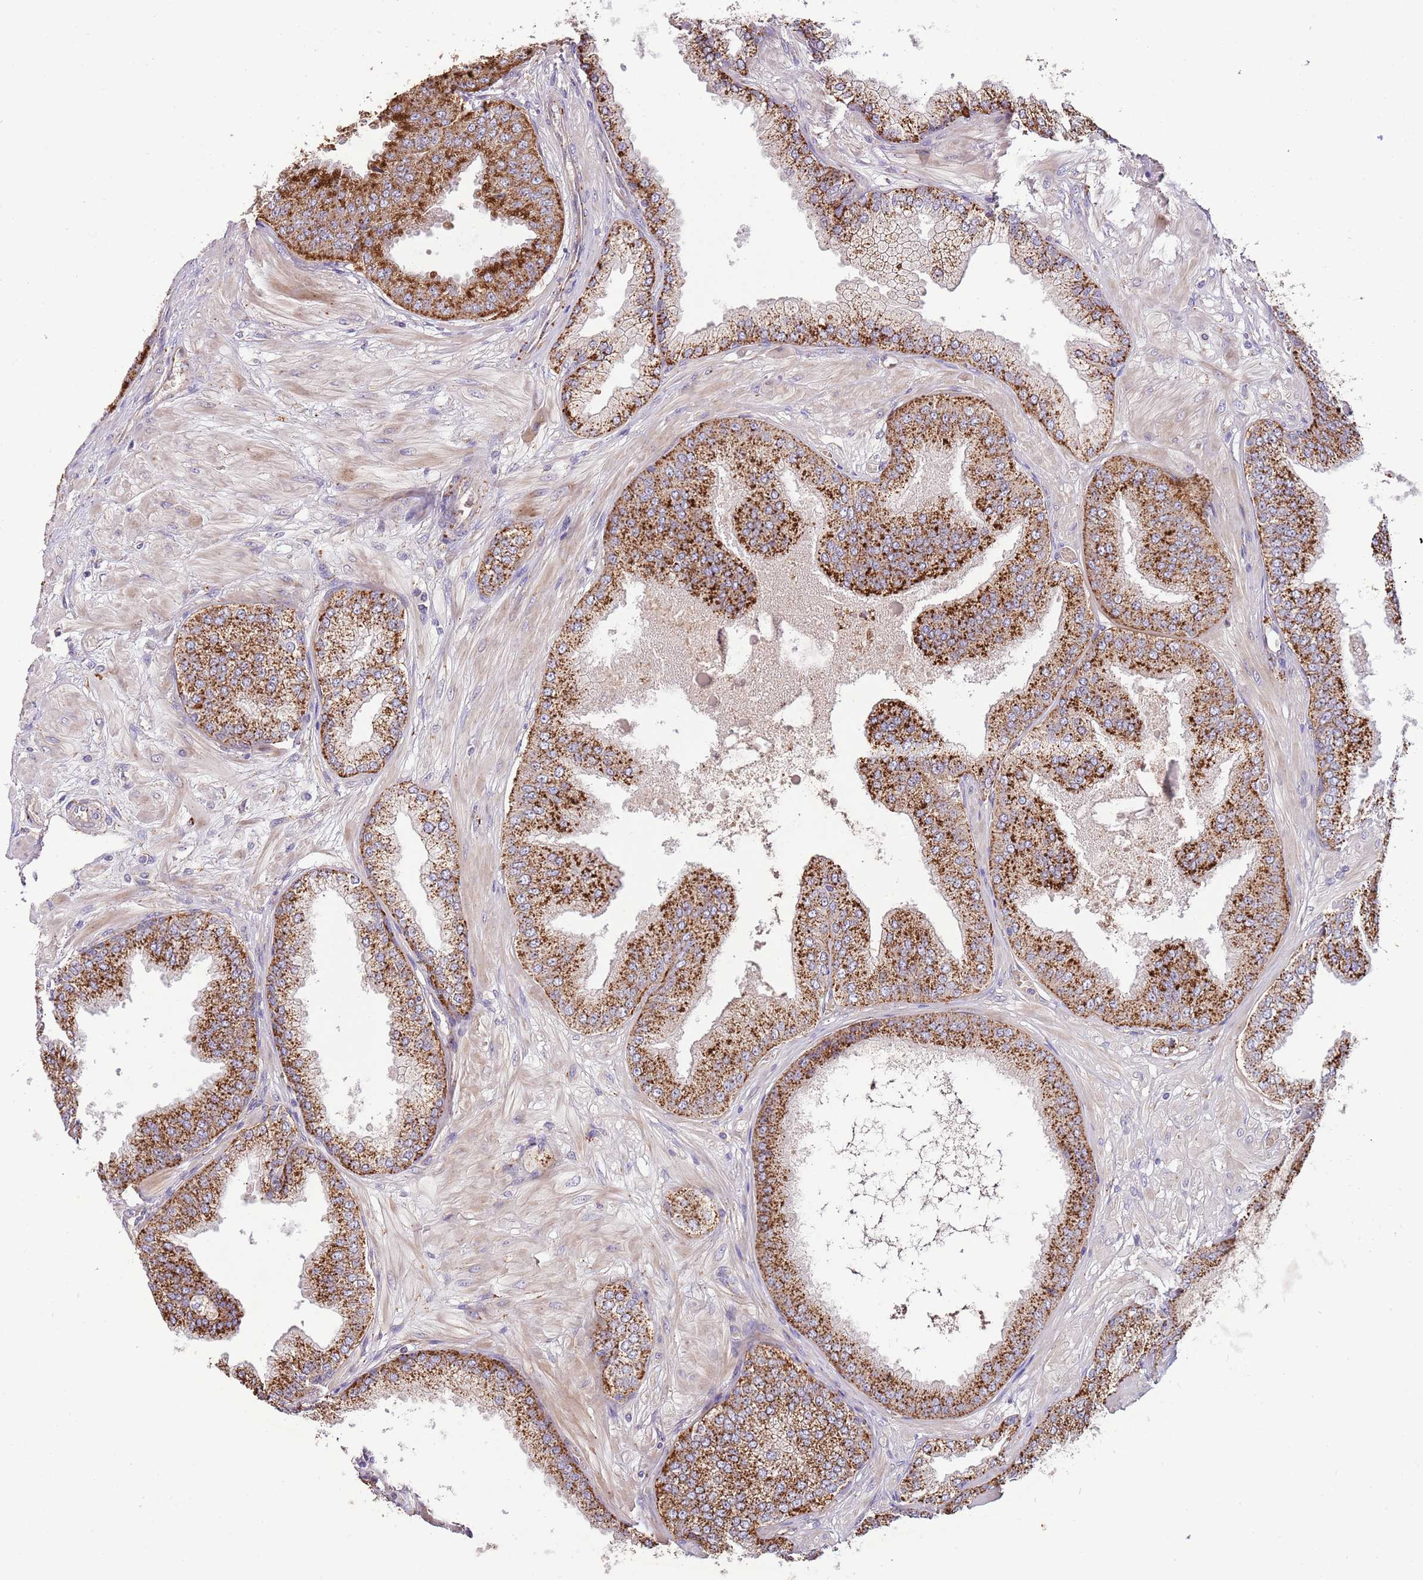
{"staining": {"intensity": "strong", "quantity": ">75%", "location": "cytoplasmic/membranous"}, "tissue": "prostate cancer", "cell_type": "Tumor cells", "image_type": "cancer", "snomed": [{"axis": "morphology", "description": "Adenocarcinoma, Low grade"}, {"axis": "topography", "description": "Prostate"}], "caption": "Immunohistochemistry histopathology image of neoplastic tissue: human low-grade adenocarcinoma (prostate) stained using immunohistochemistry shows high levels of strong protein expression localized specifically in the cytoplasmic/membranous of tumor cells, appearing as a cytoplasmic/membranous brown color.", "gene": "DOCK6", "patient": {"sex": "male", "age": 55}}